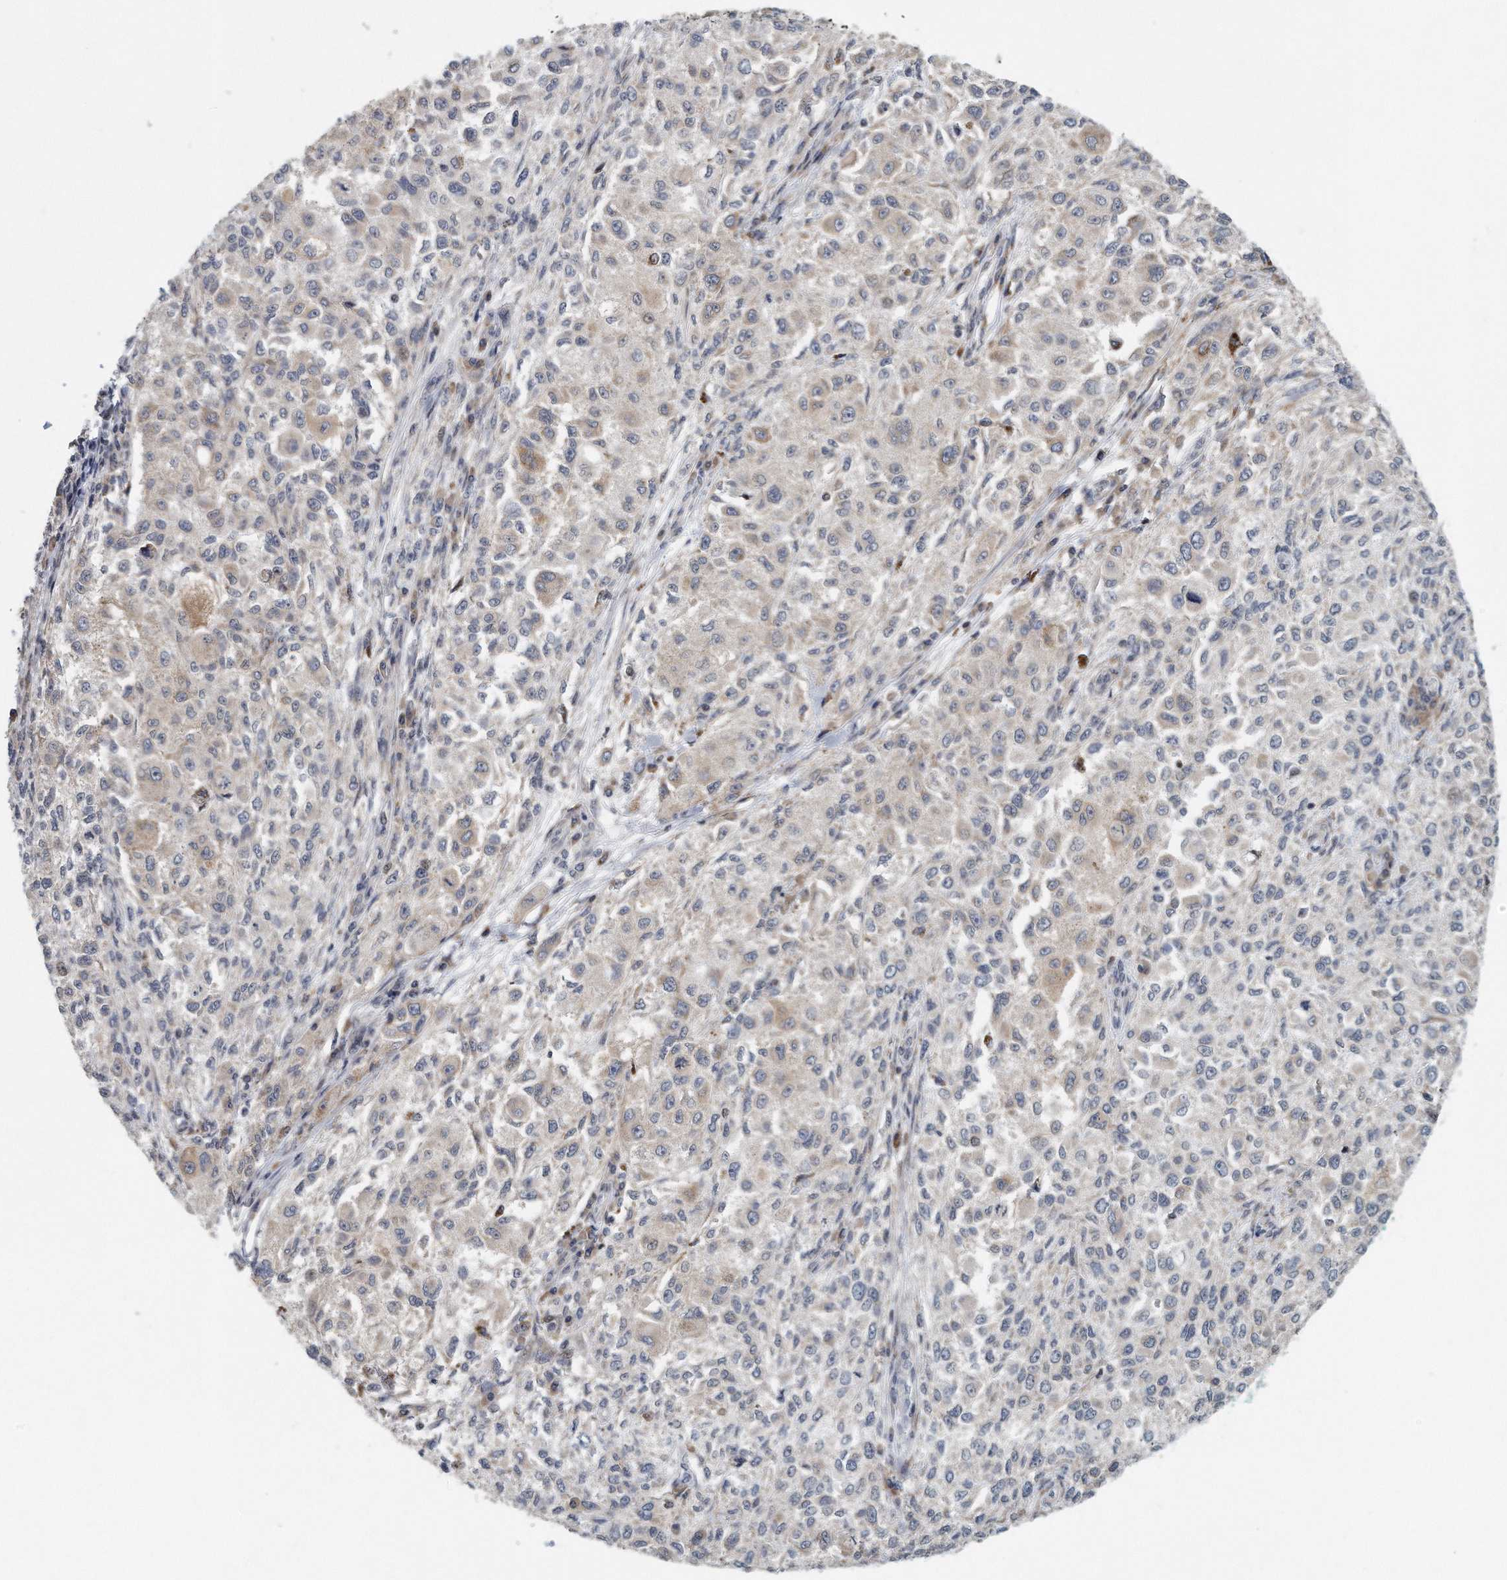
{"staining": {"intensity": "weak", "quantity": "<25%", "location": "cytoplasmic/membranous"}, "tissue": "melanoma", "cell_type": "Tumor cells", "image_type": "cancer", "snomed": [{"axis": "morphology", "description": "Necrosis, NOS"}, {"axis": "morphology", "description": "Malignant melanoma, NOS"}, {"axis": "topography", "description": "Skin"}], "caption": "This histopathology image is of melanoma stained with IHC to label a protein in brown with the nuclei are counter-stained blue. There is no positivity in tumor cells.", "gene": "VLDLR", "patient": {"sex": "female", "age": 87}}